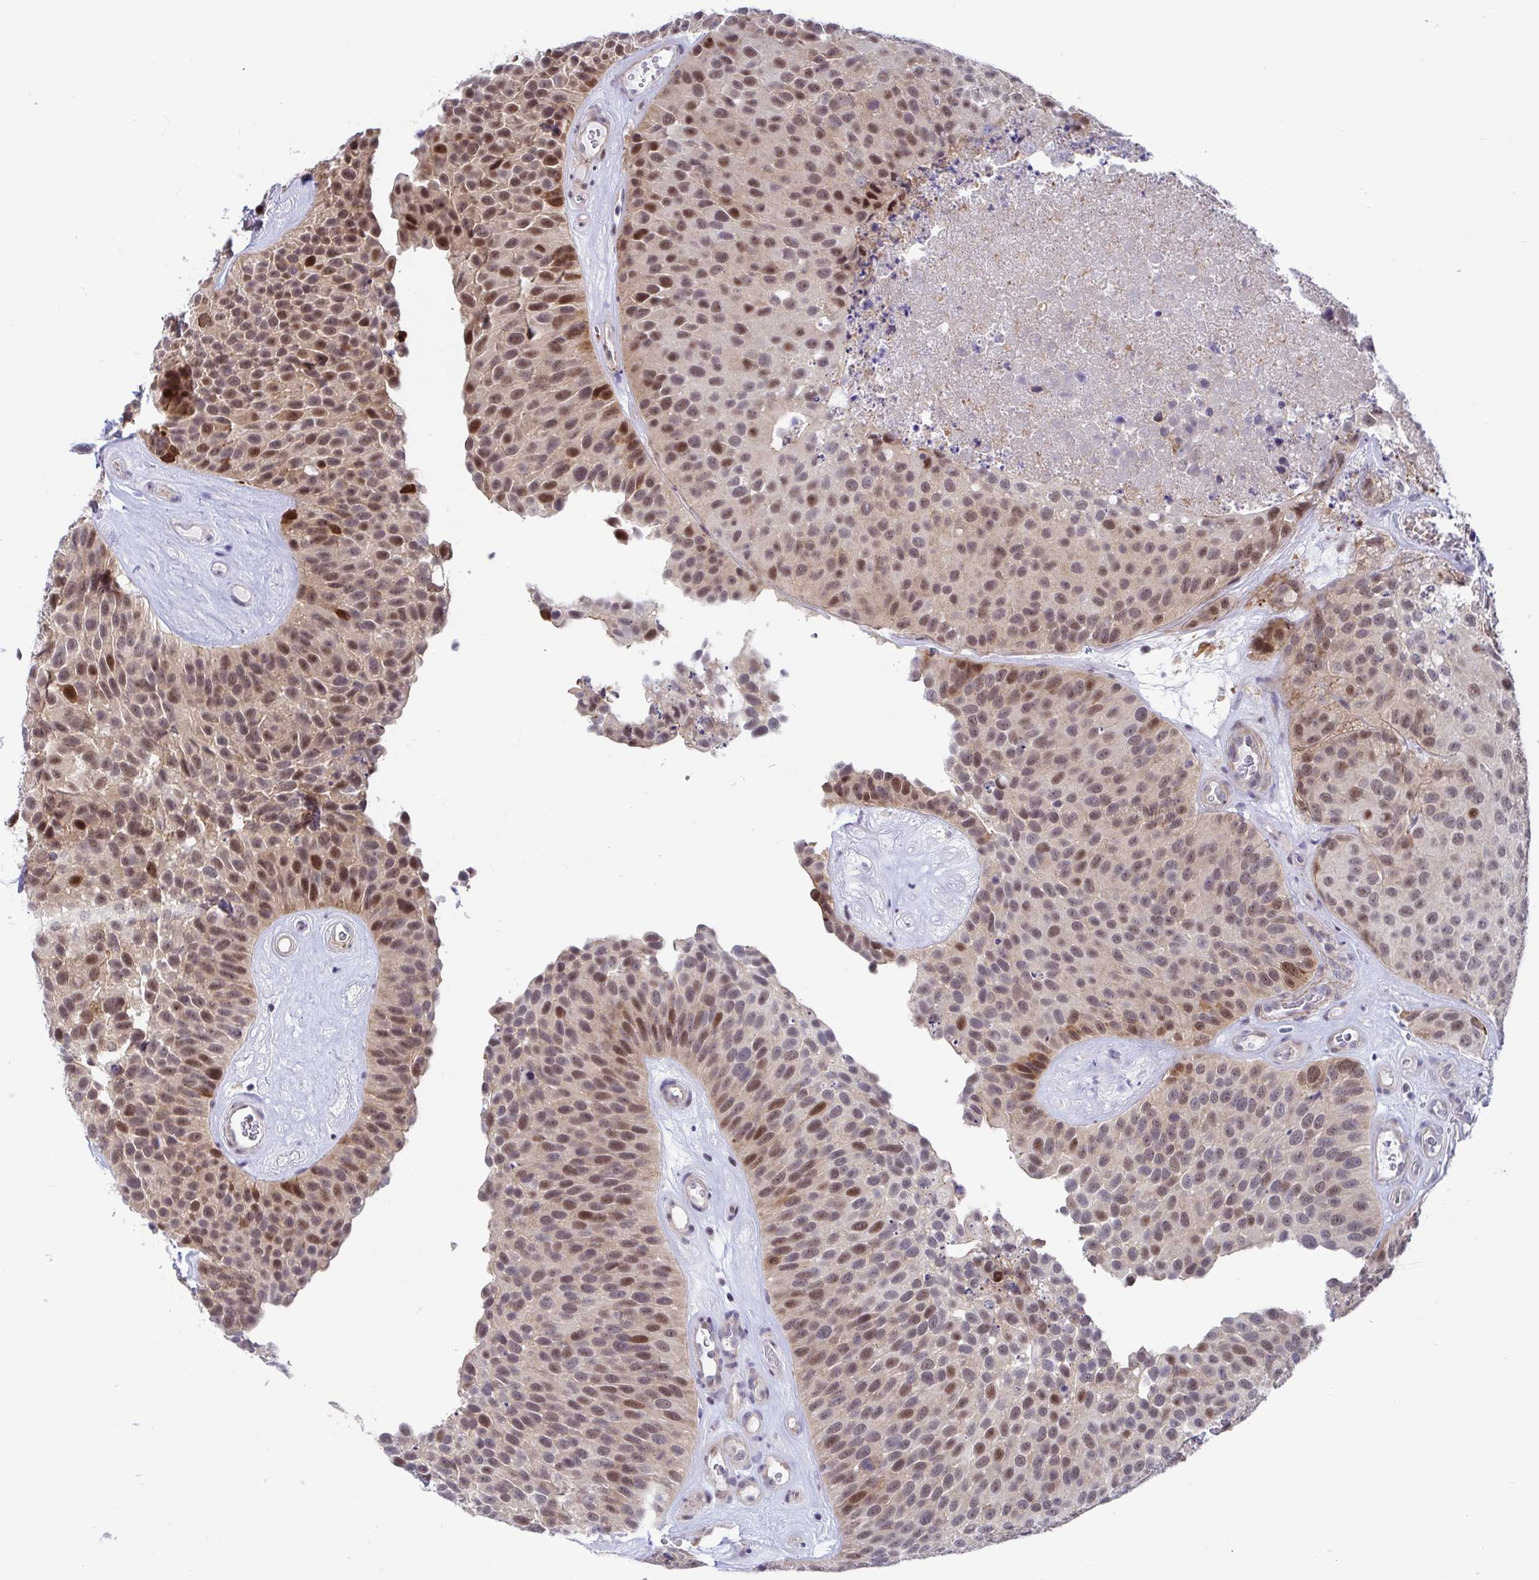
{"staining": {"intensity": "moderate", "quantity": ">75%", "location": "nuclear"}, "tissue": "urothelial cancer", "cell_type": "Tumor cells", "image_type": "cancer", "snomed": [{"axis": "morphology", "description": "Urothelial carcinoma, Low grade"}, {"axis": "topography", "description": "Urinary bladder"}], "caption": "Immunohistochemistry (IHC) photomicrograph of neoplastic tissue: low-grade urothelial carcinoma stained using immunohistochemistry (IHC) exhibits medium levels of moderate protein expression localized specifically in the nuclear of tumor cells, appearing as a nuclear brown color.", "gene": "WDR72", "patient": {"sex": "male", "age": 76}}